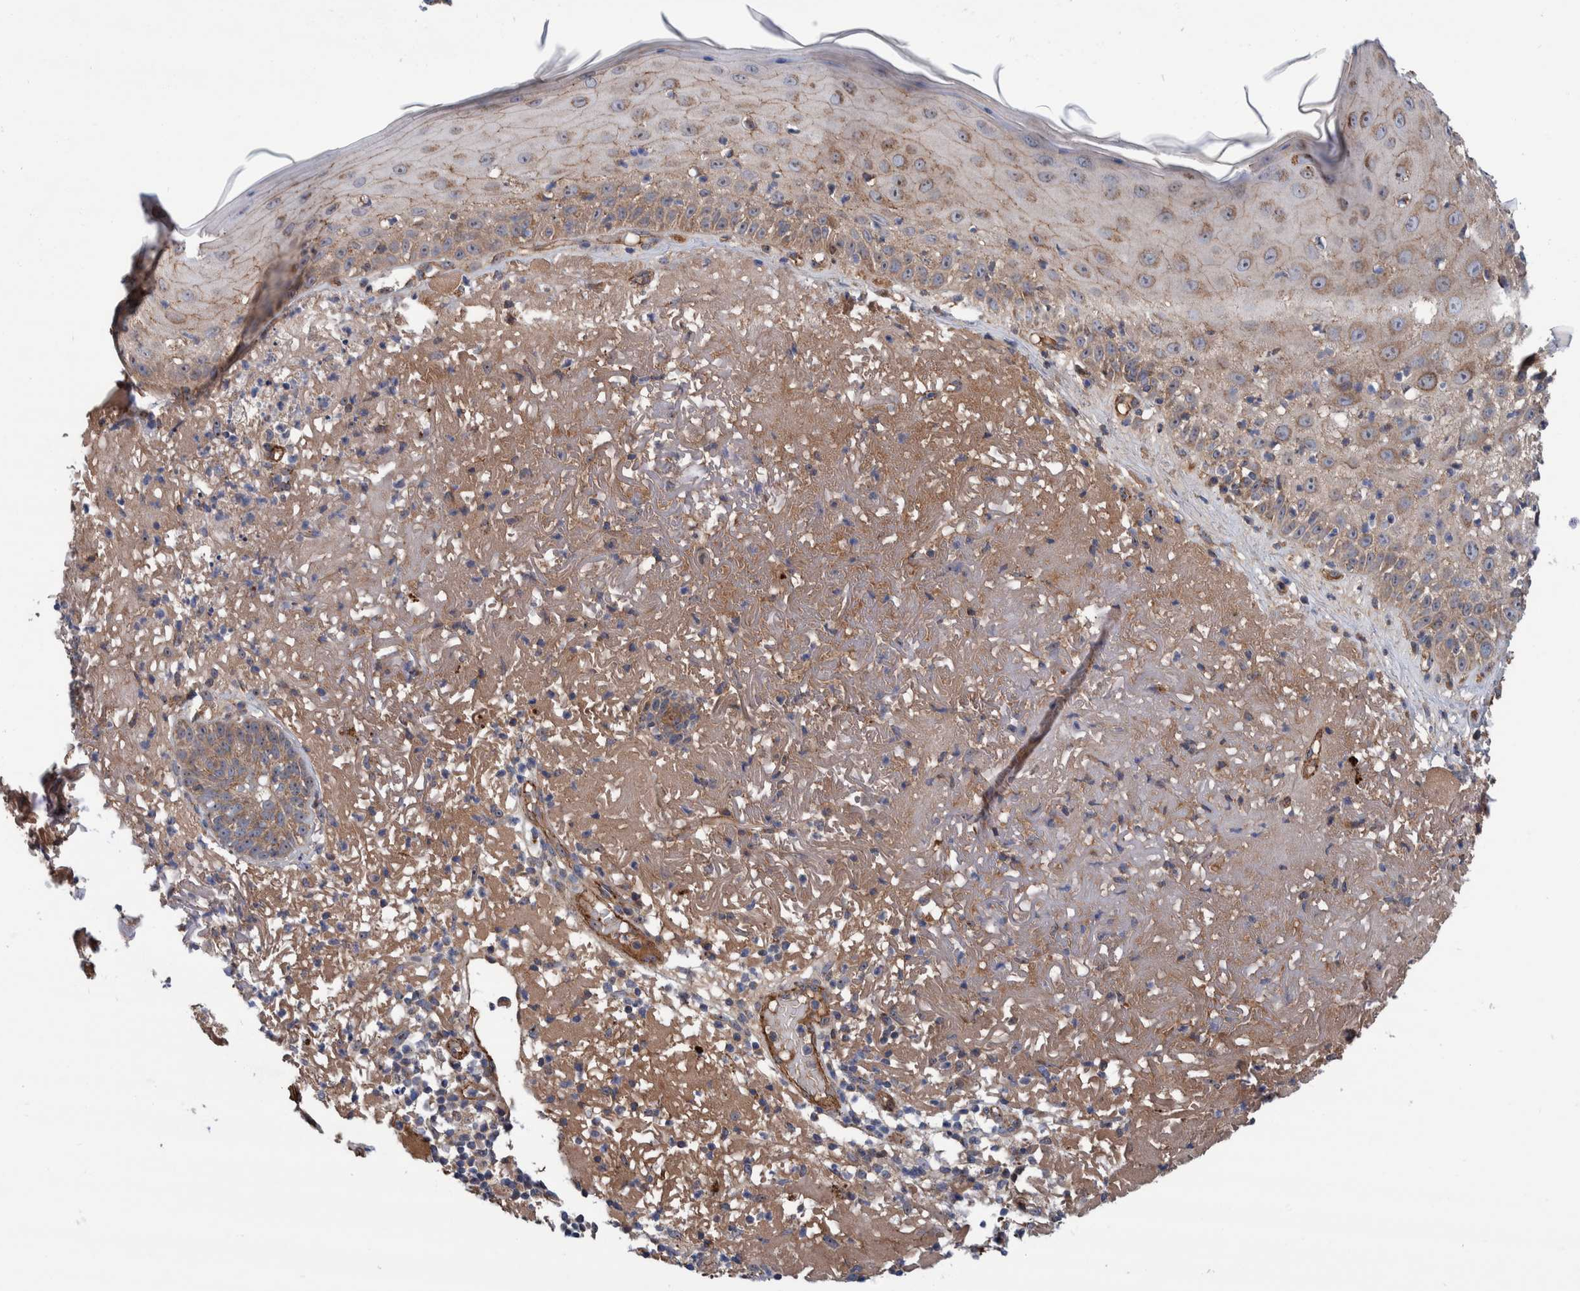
{"staining": {"intensity": "moderate", "quantity": ">75%", "location": "cytoplasmic/membranous"}, "tissue": "skin cancer", "cell_type": "Tumor cells", "image_type": "cancer", "snomed": [{"axis": "morphology", "description": "Squamous cell carcinoma, NOS"}, {"axis": "topography", "description": "Skin"}], "caption": "Immunohistochemical staining of human squamous cell carcinoma (skin) displays medium levels of moderate cytoplasmic/membranous positivity in approximately >75% of tumor cells. (DAB (3,3'-diaminobenzidine) = brown stain, brightfield microscopy at high magnification).", "gene": "SLC25A10", "patient": {"sex": "female", "age": 96}}